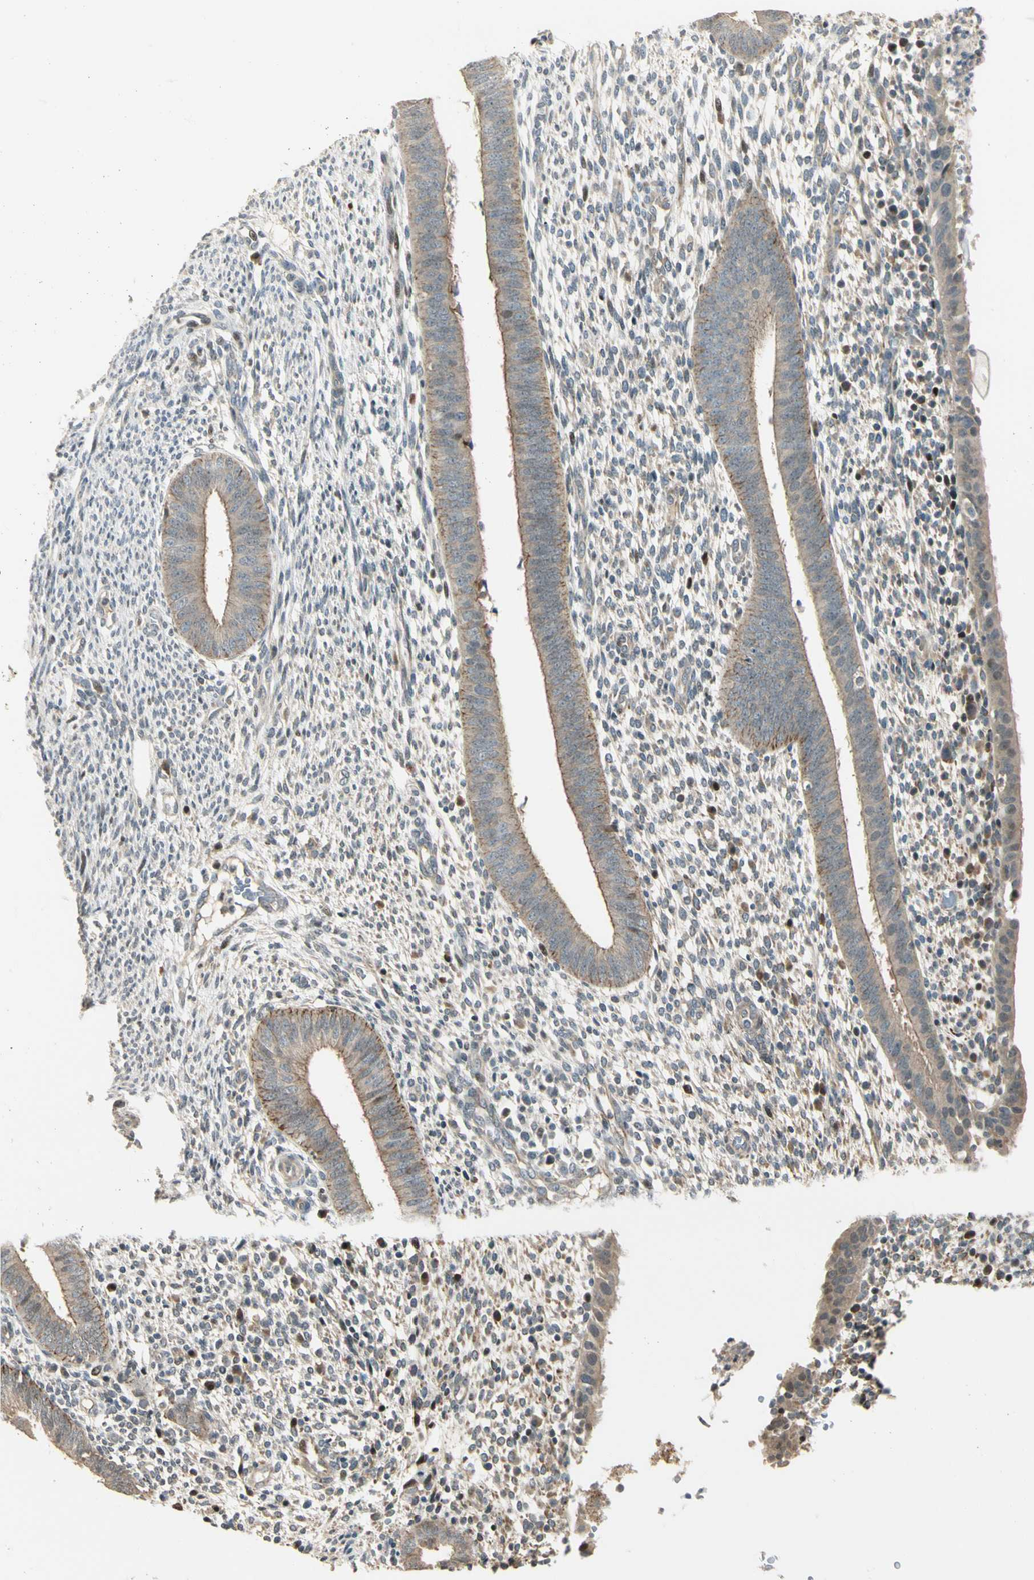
{"staining": {"intensity": "weak", "quantity": "25%-75%", "location": "cytoplasmic/membranous"}, "tissue": "endometrium", "cell_type": "Cells in endometrial stroma", "image_type": "normal", "snomed": [{"axis": "morphology", "description": "Normal tissue, NOS"}, {"axis": "topography", "description": "Endometrium"}], "caption": "Cells in endometrial stroma reveal low levels of weak cytoplasmic/membranous positivity in approximately 25%-75% of cells in normal endometrium.", "gene": "P3H2", "patient": {"sex": "female", "age": 35}}